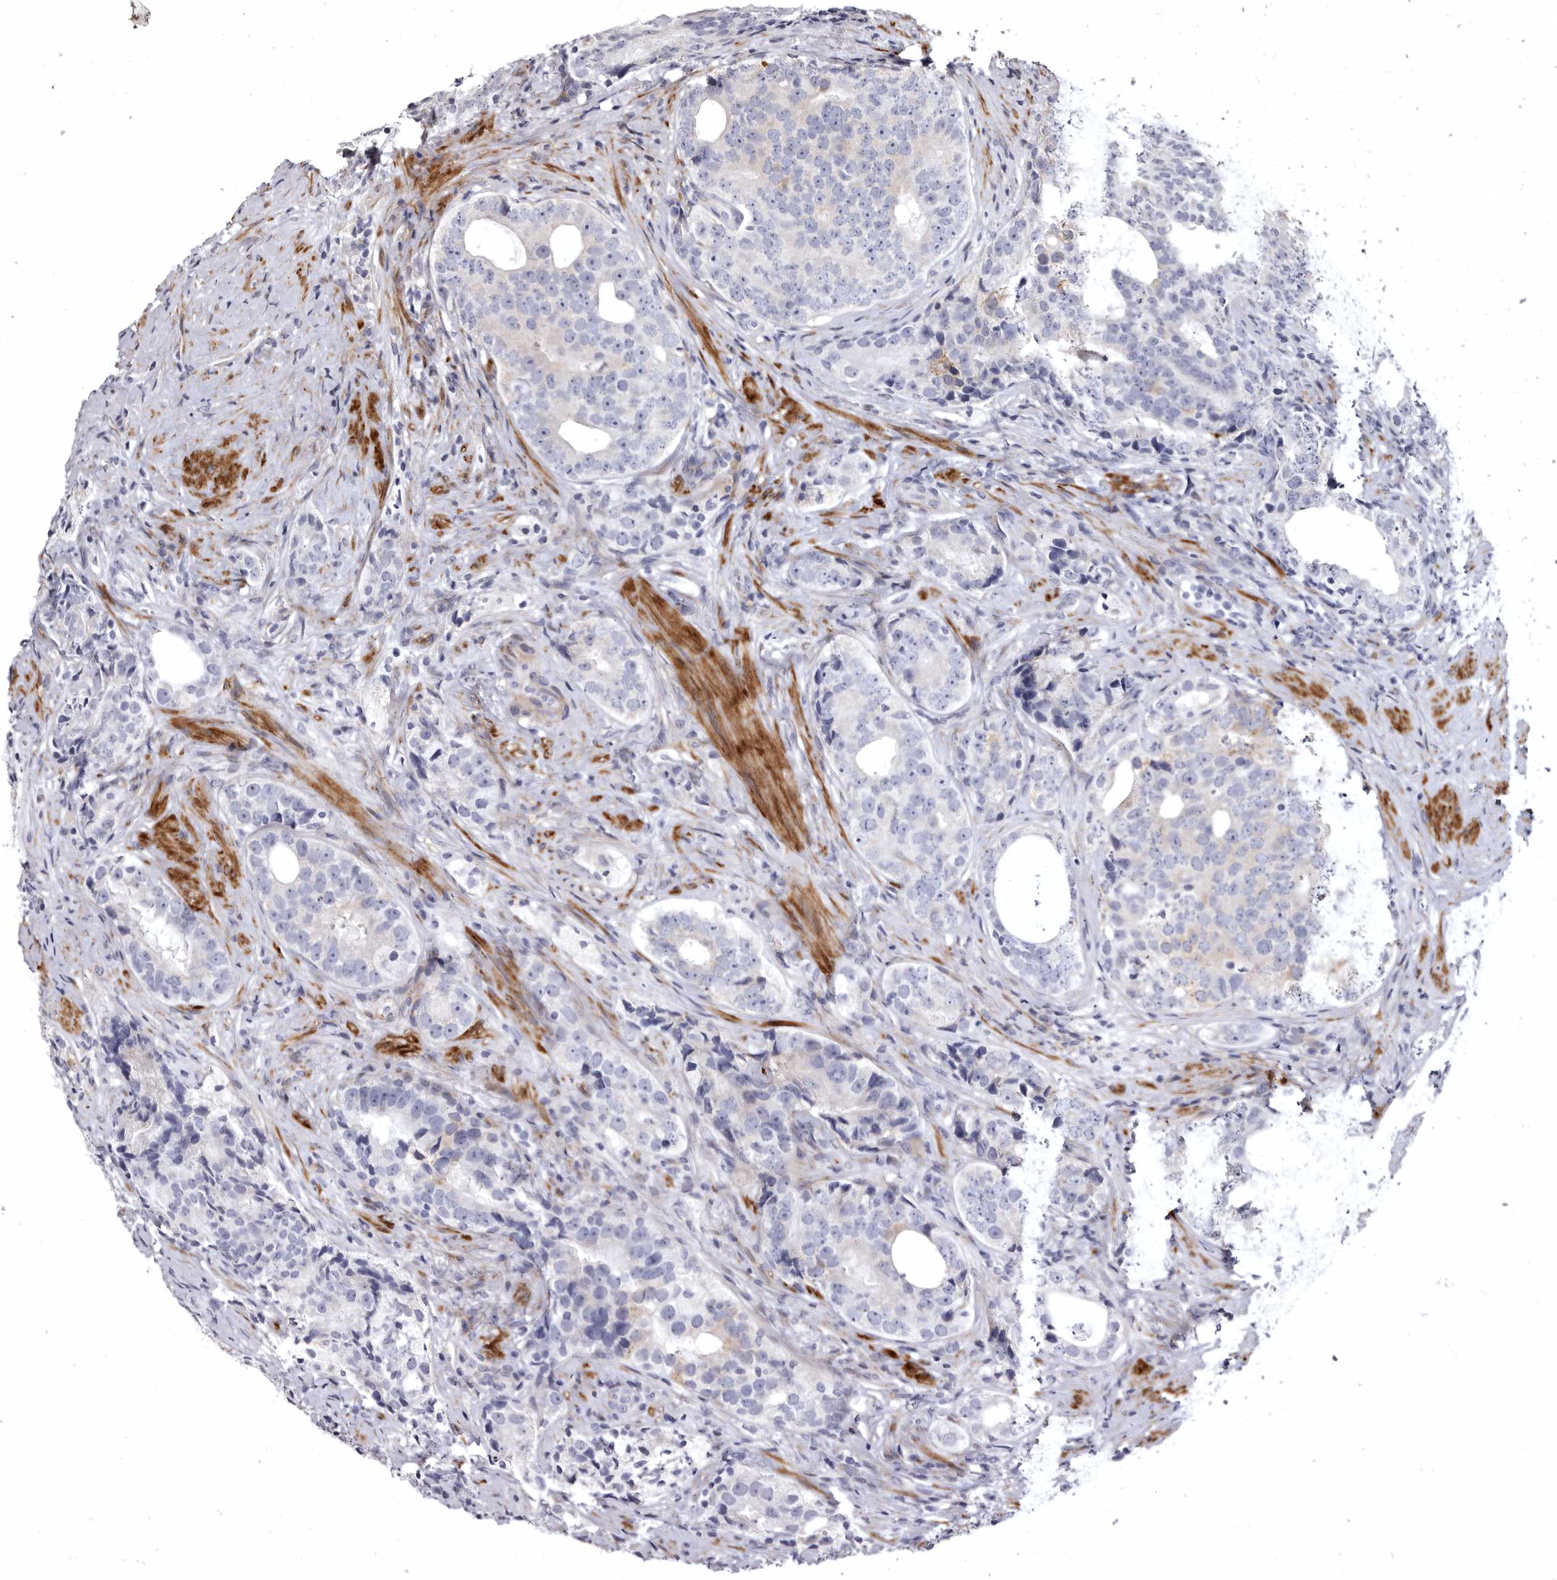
{"staining": {"intensity": "negative", "quantity": "none", "location": "none"}, "tissue": "prostate cancer", "cell_type": "Tumor cells", "image_type": "cancer", "snomed": [{"axis": "morphology", "description": "Adenocarcinoma, High grade"}, {"axis": "topography", "description": "Prostate"}], "caption": "A photomicrograph of human prostate cancer is negative for staining in tumor cells.", "gene": "AIDA", "patient": {"sex": "male", "age": 56}}